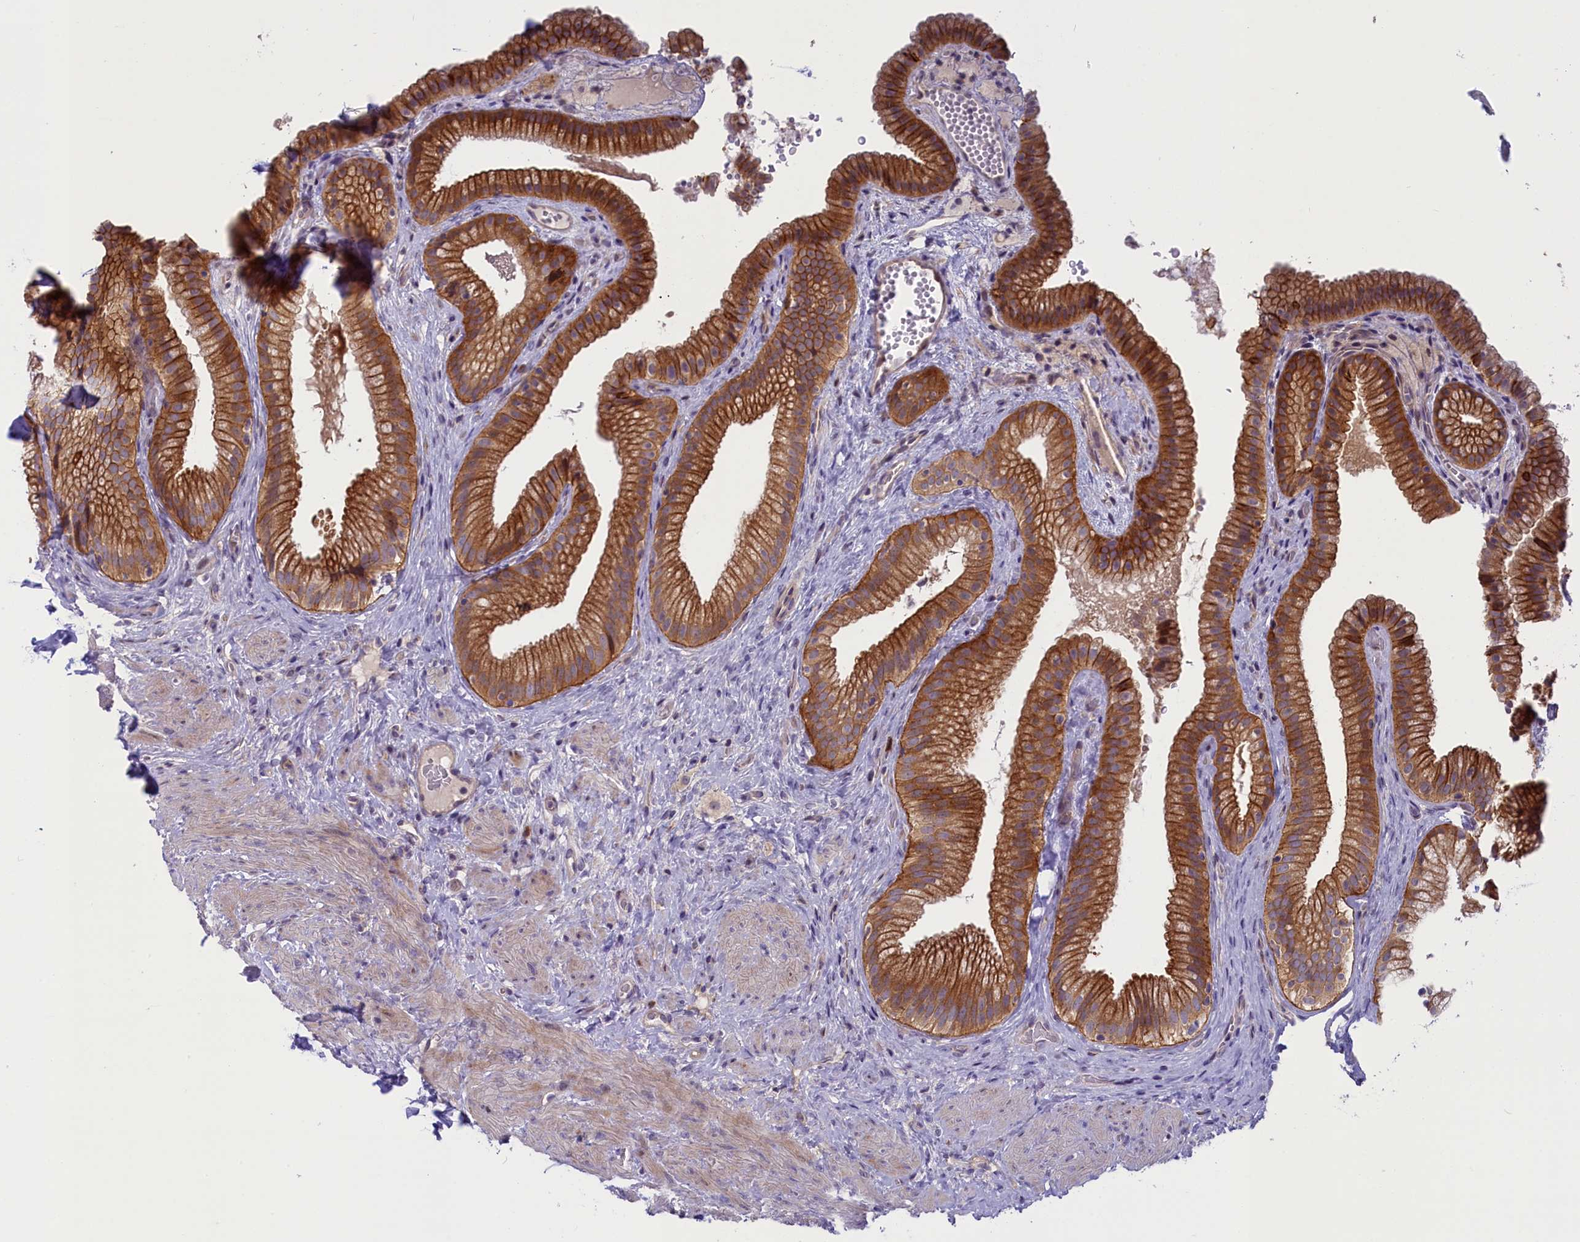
{"staining": {"intensity": "strong", "quantity": ">75%", "location": "cytoplasmic/membranous"}, "tissue": "gallbladder", "cell_type": "Glandular cells", "image_type": "normal", "snomed": [{"axis": "morphology", "description": "Normal tissue, NOS"}, {"axis": "morphology", "description": "Inflammation, NOS"}, {"axis": "topography", "description": "Gallbladder"}], "caption": "Unremarkable gallbladder exhibits strong cytoplasmic/membranous expression in approximately >75% of glandular cells, visualized by immunohistochemistry. (Stains: DAB in brown, nuclei in blue, Microscopy: brightfield microscopy at high magnification).", "gene": "CCL23", "patient": {"sex": "male", "age": 51}}